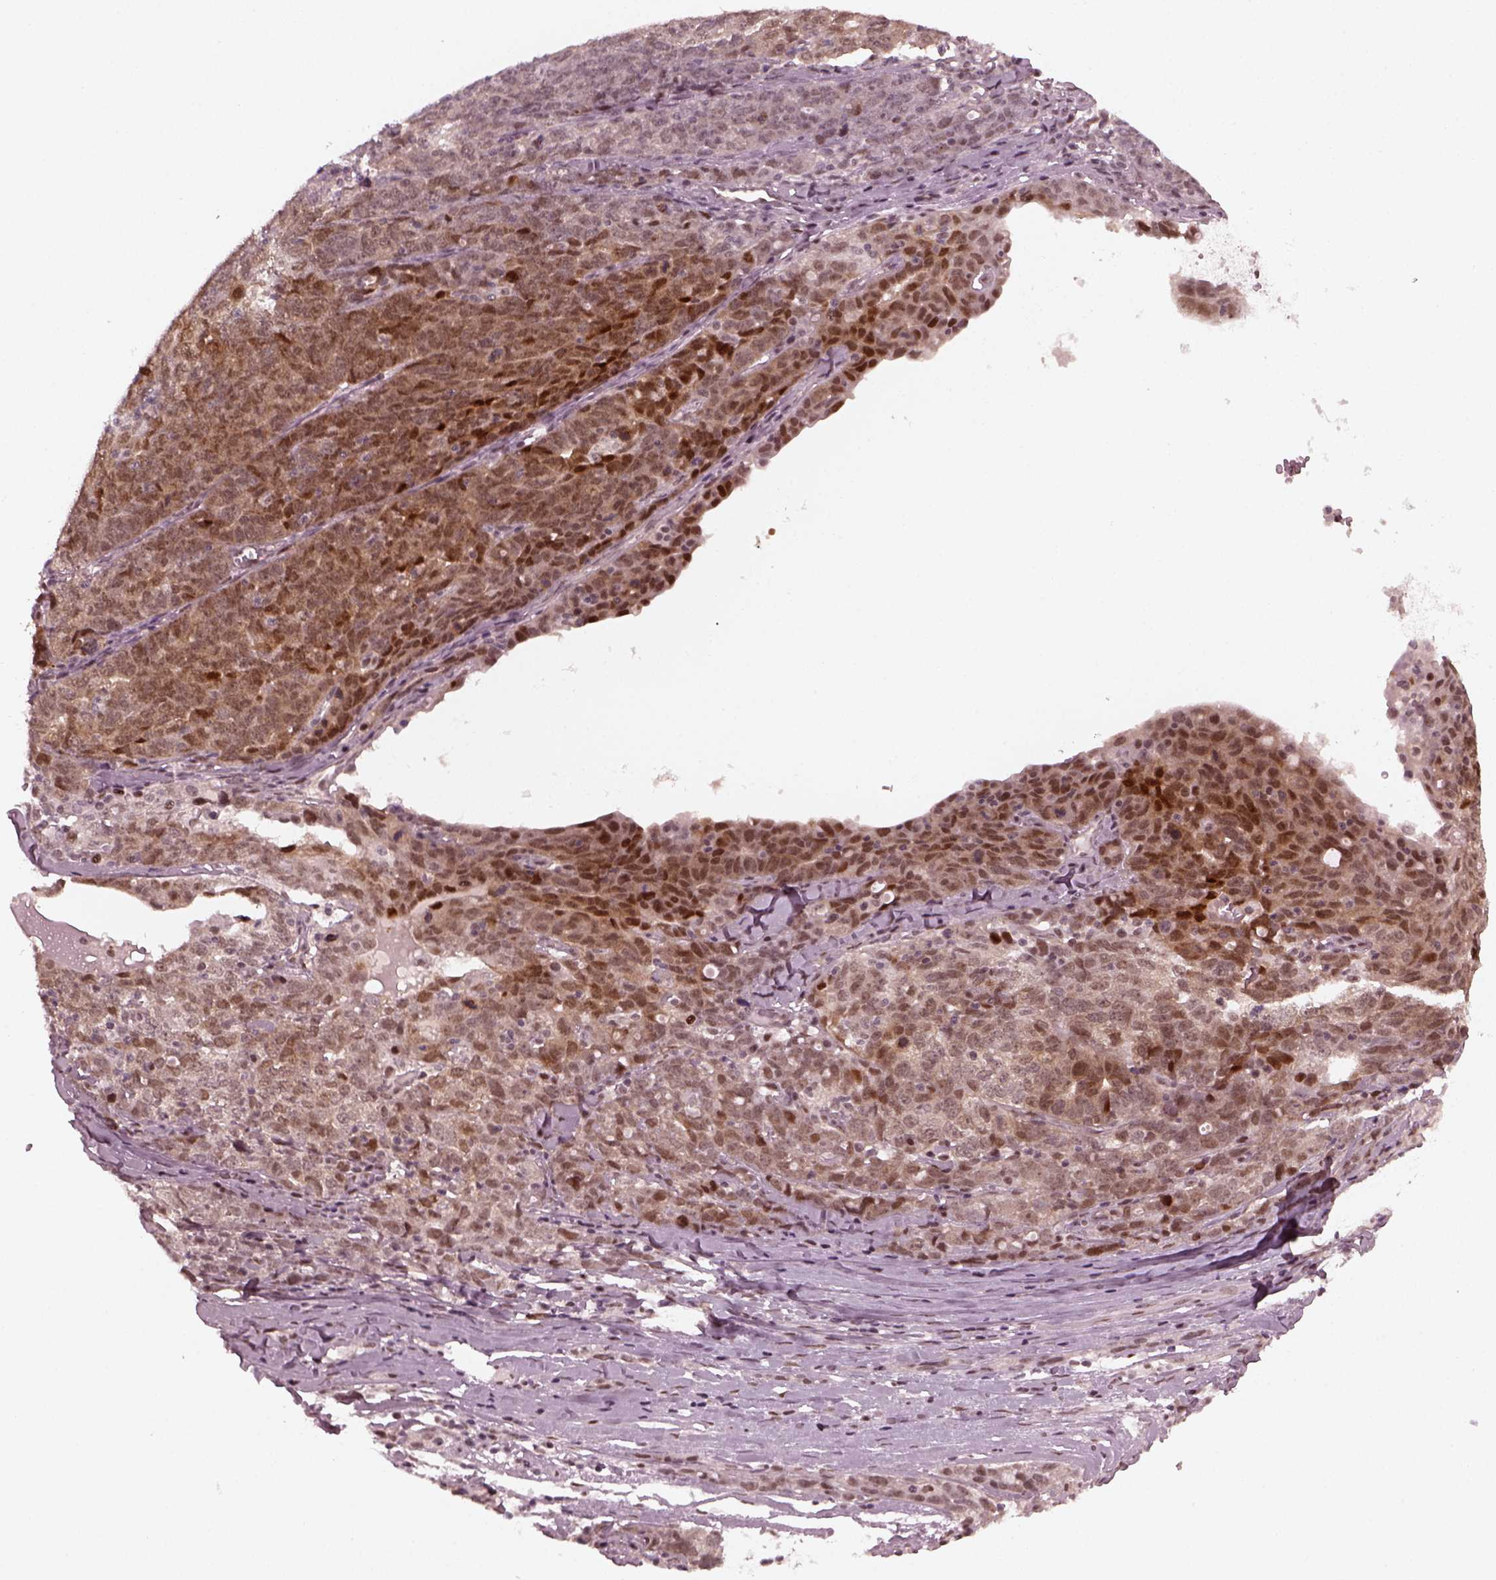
{"staining": {"intensity": "strong", "quantity": "<25%", "location": "nuclear"}, "tissue": "ovarian cancer", "cell_type": "Tumor cells", "image_type": "cancer", "snomed": [{"axis": "morphology", "description": "Cystadenocarcinoma, serous, NOS"}, {"axis": "topography", "description": "Ovary"}], "caption": "There is medium levels of strong nuclear positivity in tumor cells of ovarian serous cystadenocarcinoma, as demonstrated by immunohistochemical staining (brown color).", "gene": "TRIB3", "patient": {"sex": "female", "age": 71}}